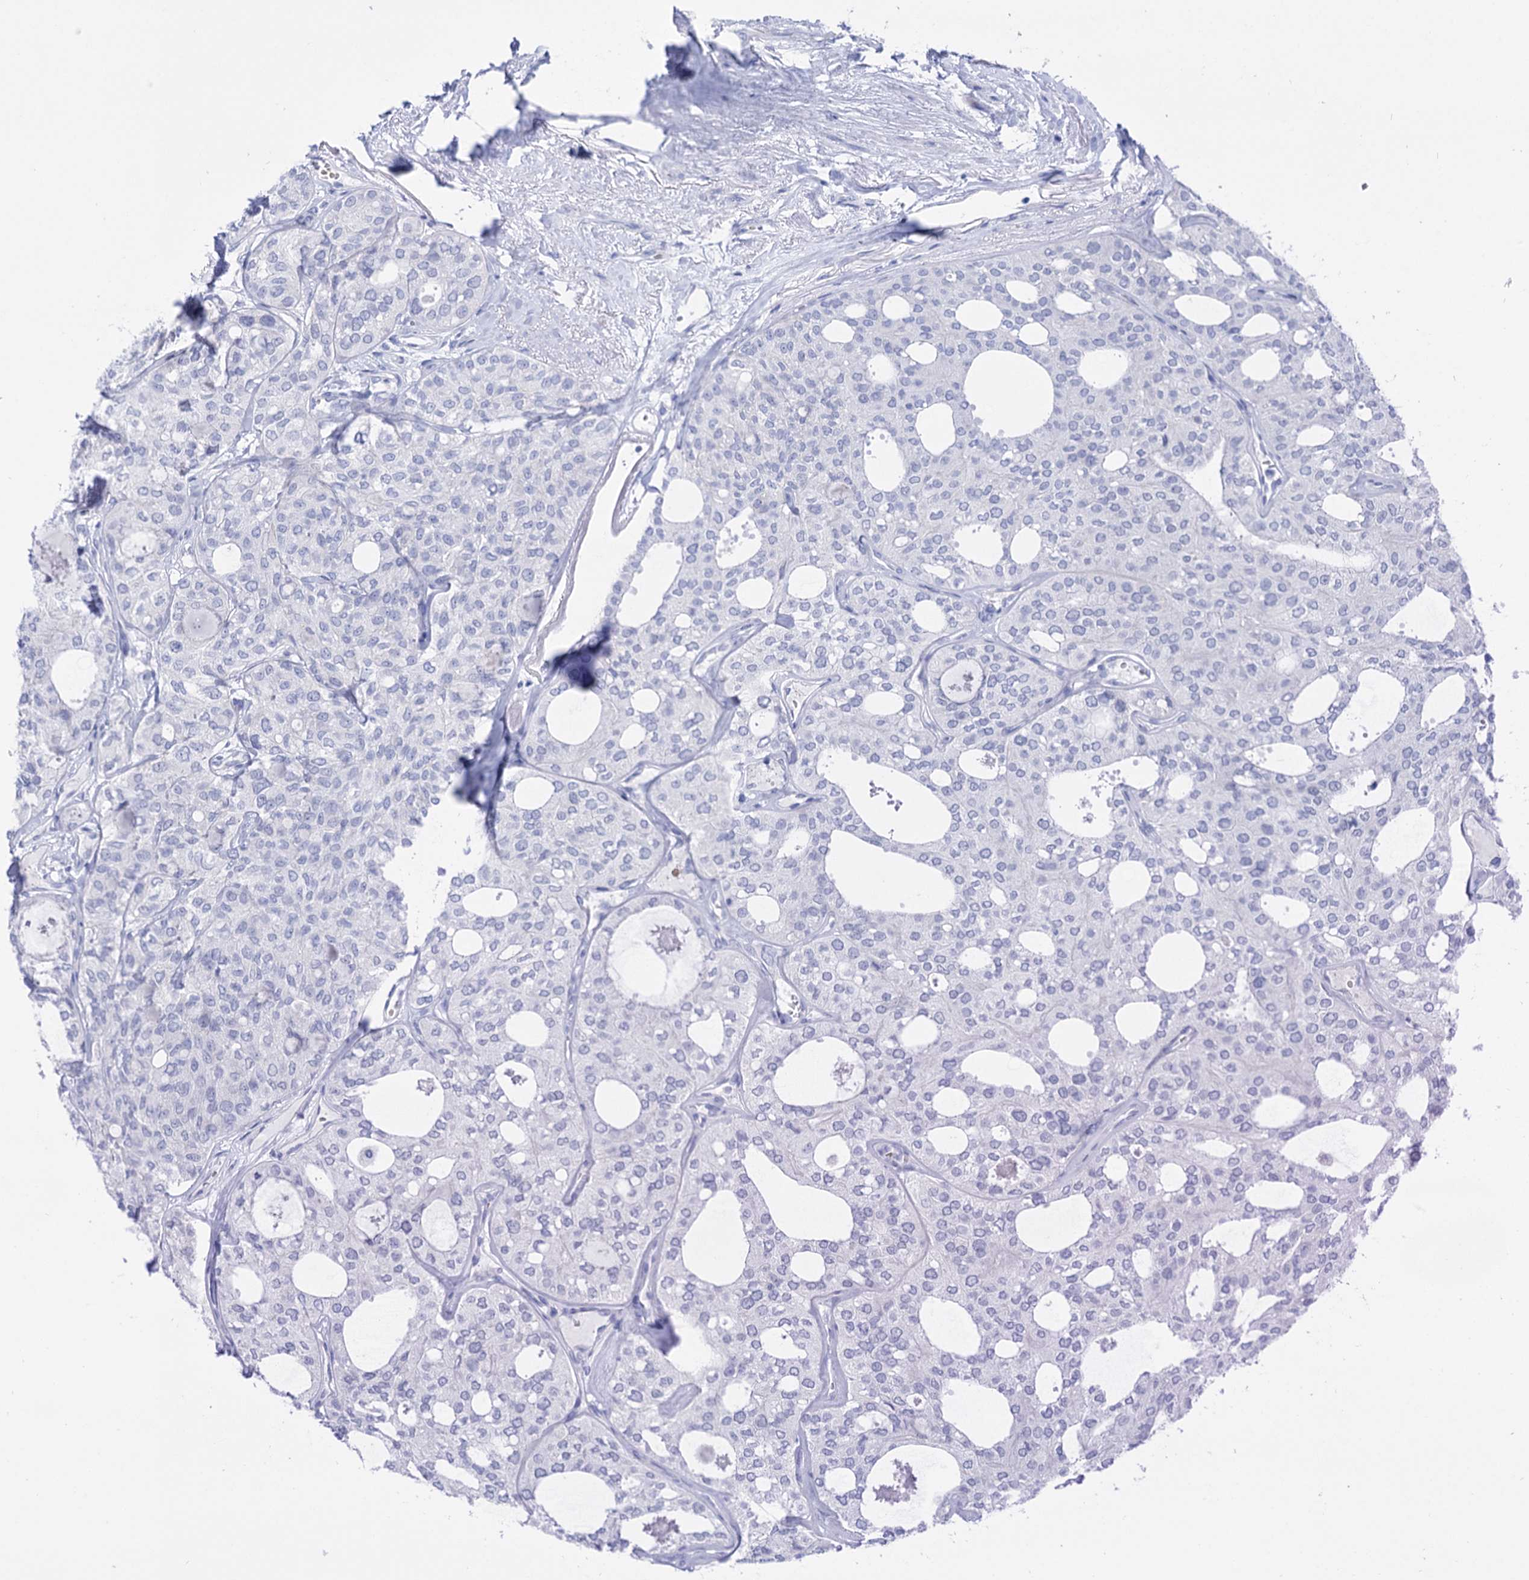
{"staining": {"intensity": "negative", "quantity": "none", "location": "none"}, "tissue": "thyroid cancer", "cell_type": "Tumor cells", "image_type": "cancer", "snomed": [{"axis": "morphology", "description": "Follicular adenoma carcinoma, NOS"}, {"axis": "topography", "description": "Thyroid gland"}], "caption": "This is a histopathology image of immunohistochemistry staining of follicular adenoma carcinoma (thyroid), which shows no expression in tumor cells. (Immunohistochemistry, brightfield microscopy, high magnification).", "gene": "YARS2", "patient": {"sex": "male", "age": 75}}